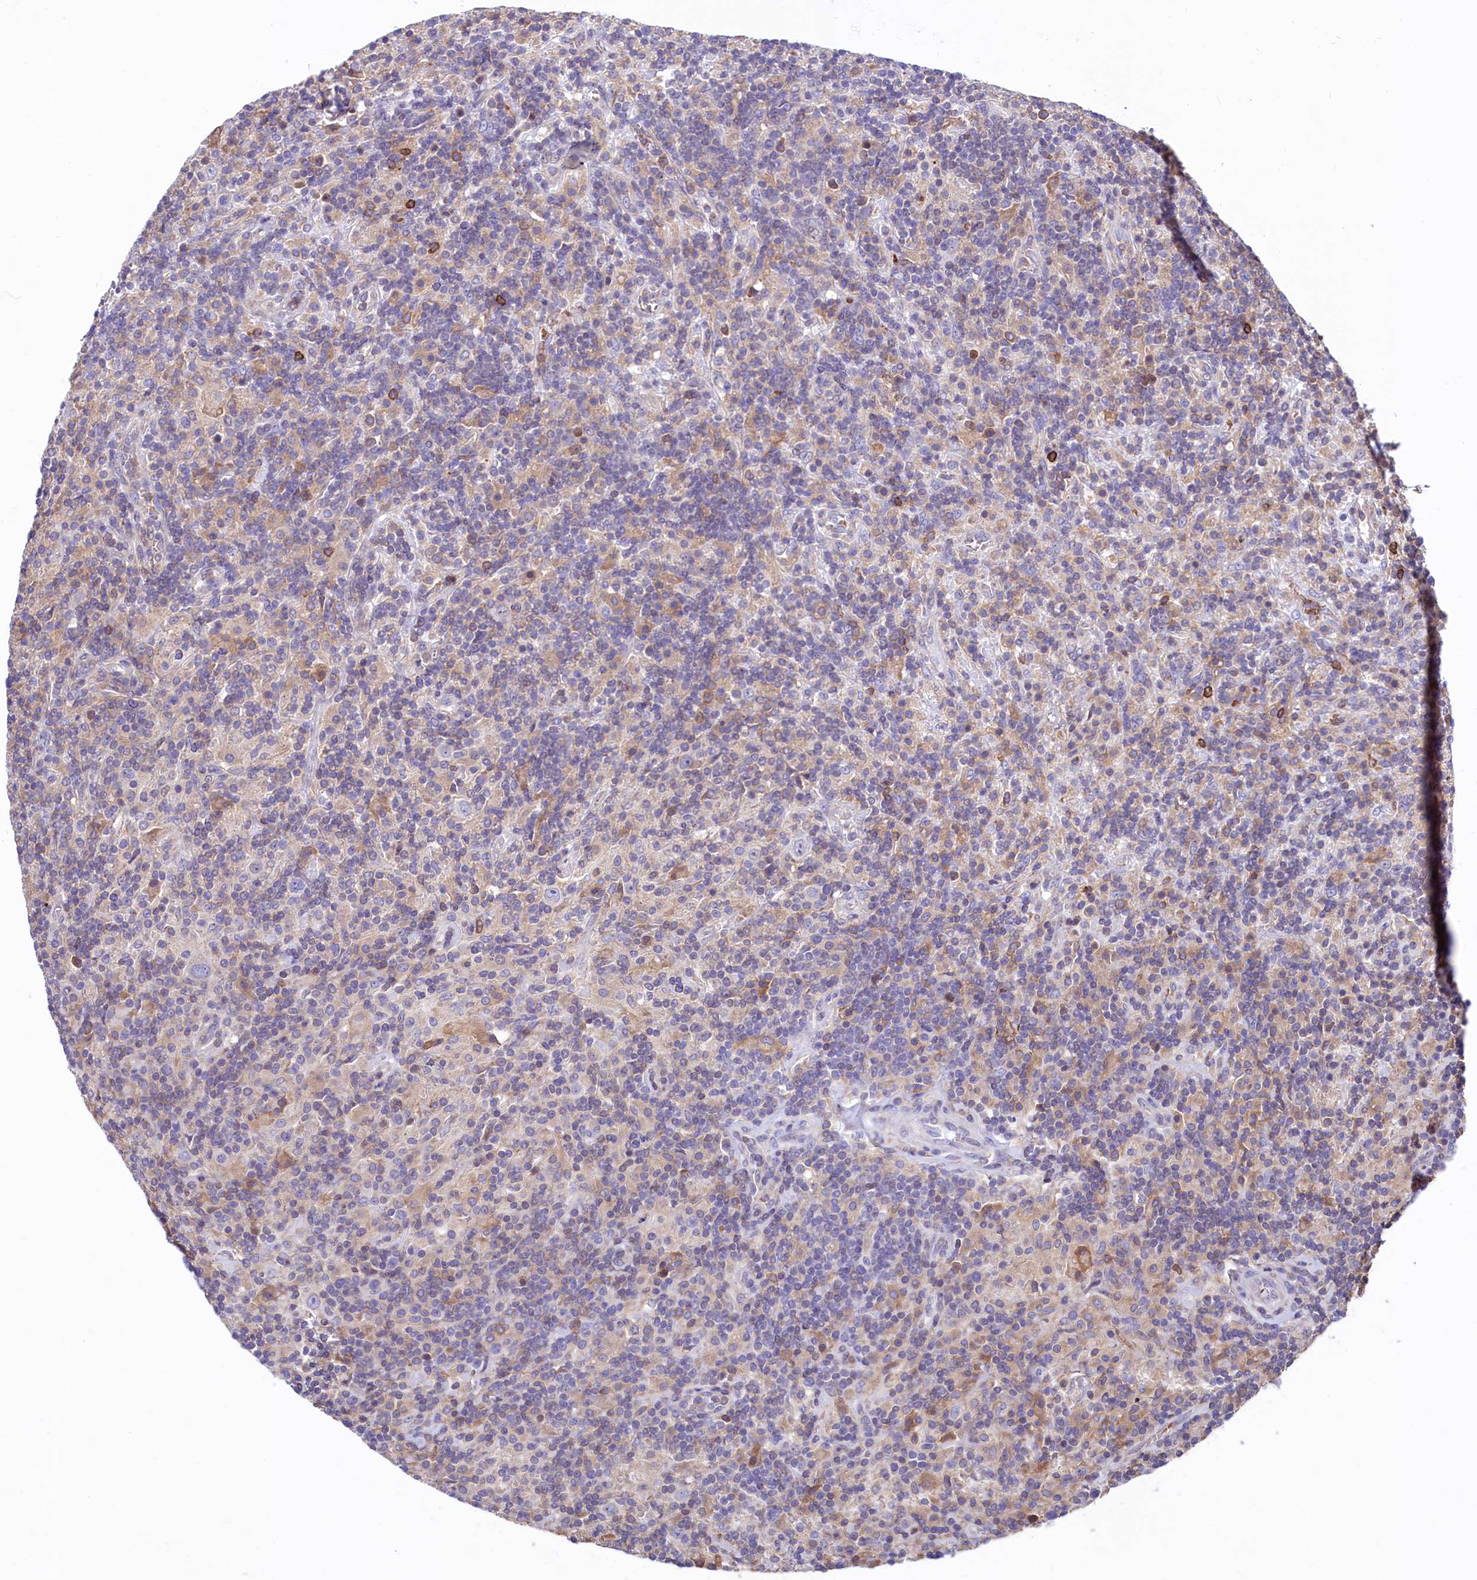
{"staining": {"intensity": "negative", "quantity": "none", "location": "none"}, "tissue": "lymphoma", "cell_type": "Tumor cells", "image_type": "cancer", "snomed": [{"axis": "morphology", "description": "Hodgkin's disease, NOS"}, {"axis": "topography", "description": "Lymph node"}], "caption": "Immunohistochemical staining of human Hodgkin's disease shows no significant positivity in tumor cells.", "gene": "HPS6", "patient": {"sex": "male", "age": 70}}